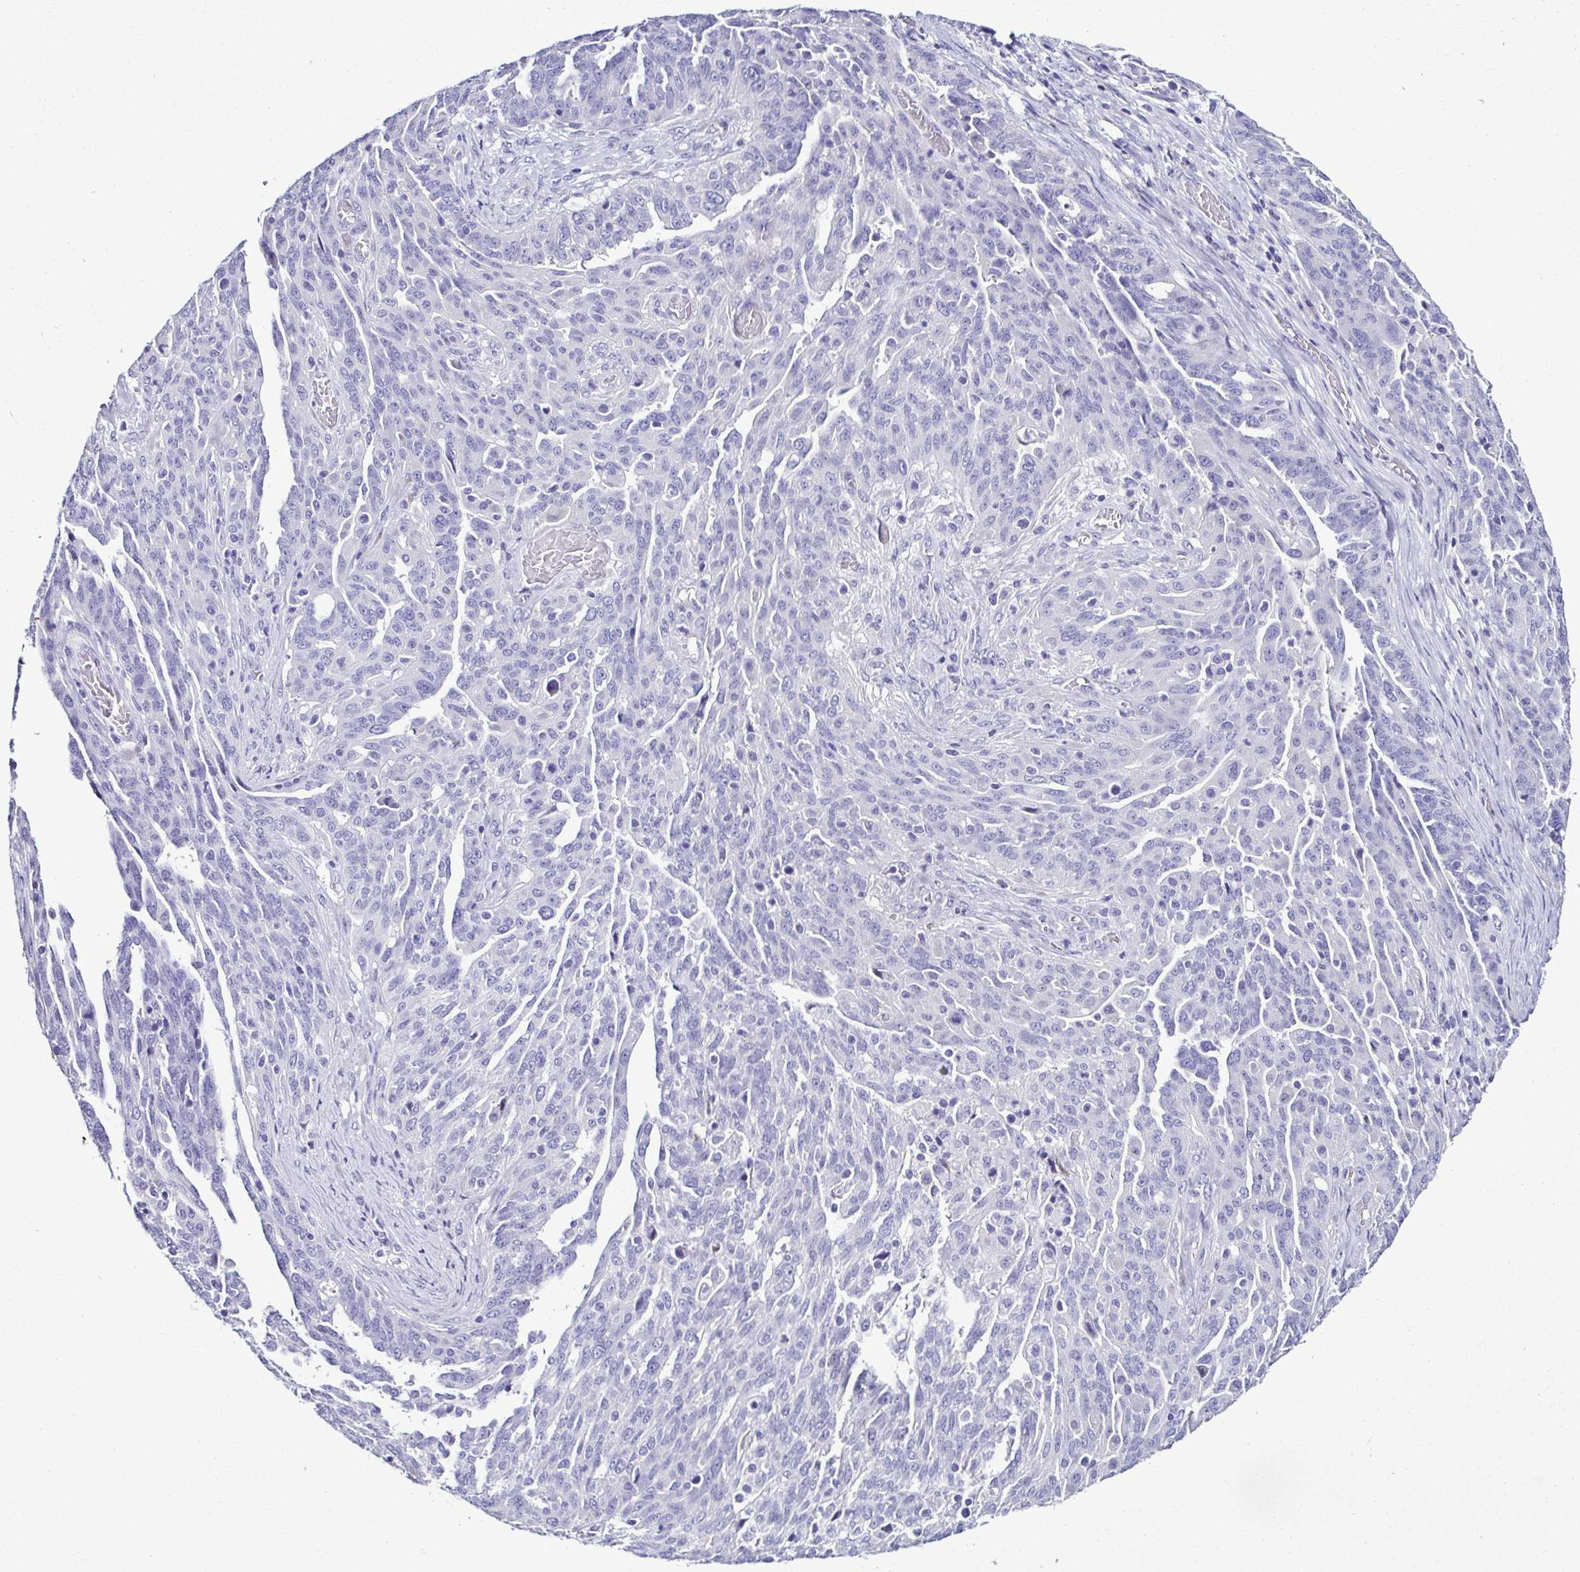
{"staining": {"intensity": "negative", "quantity": "none", "location": "none"}, "tissue": "ovarian cancer", "cell_type": "Tumor cells", "image_type": "cancer", "snomed": [{"axis": "morphology", "description": "Cystadenocarcinoma, serous, NOS"}, {"axis": "topography", "description": "Ovary"}], "caption": "A high-resolution histopathology image shows immunohistochemistry (IHC) staining of ovarian serous cystadenocarcinoma, which shows no significant staining in tumor cells.", "gene": "SRL", "patient": {"sex": "female", "age": 67}}